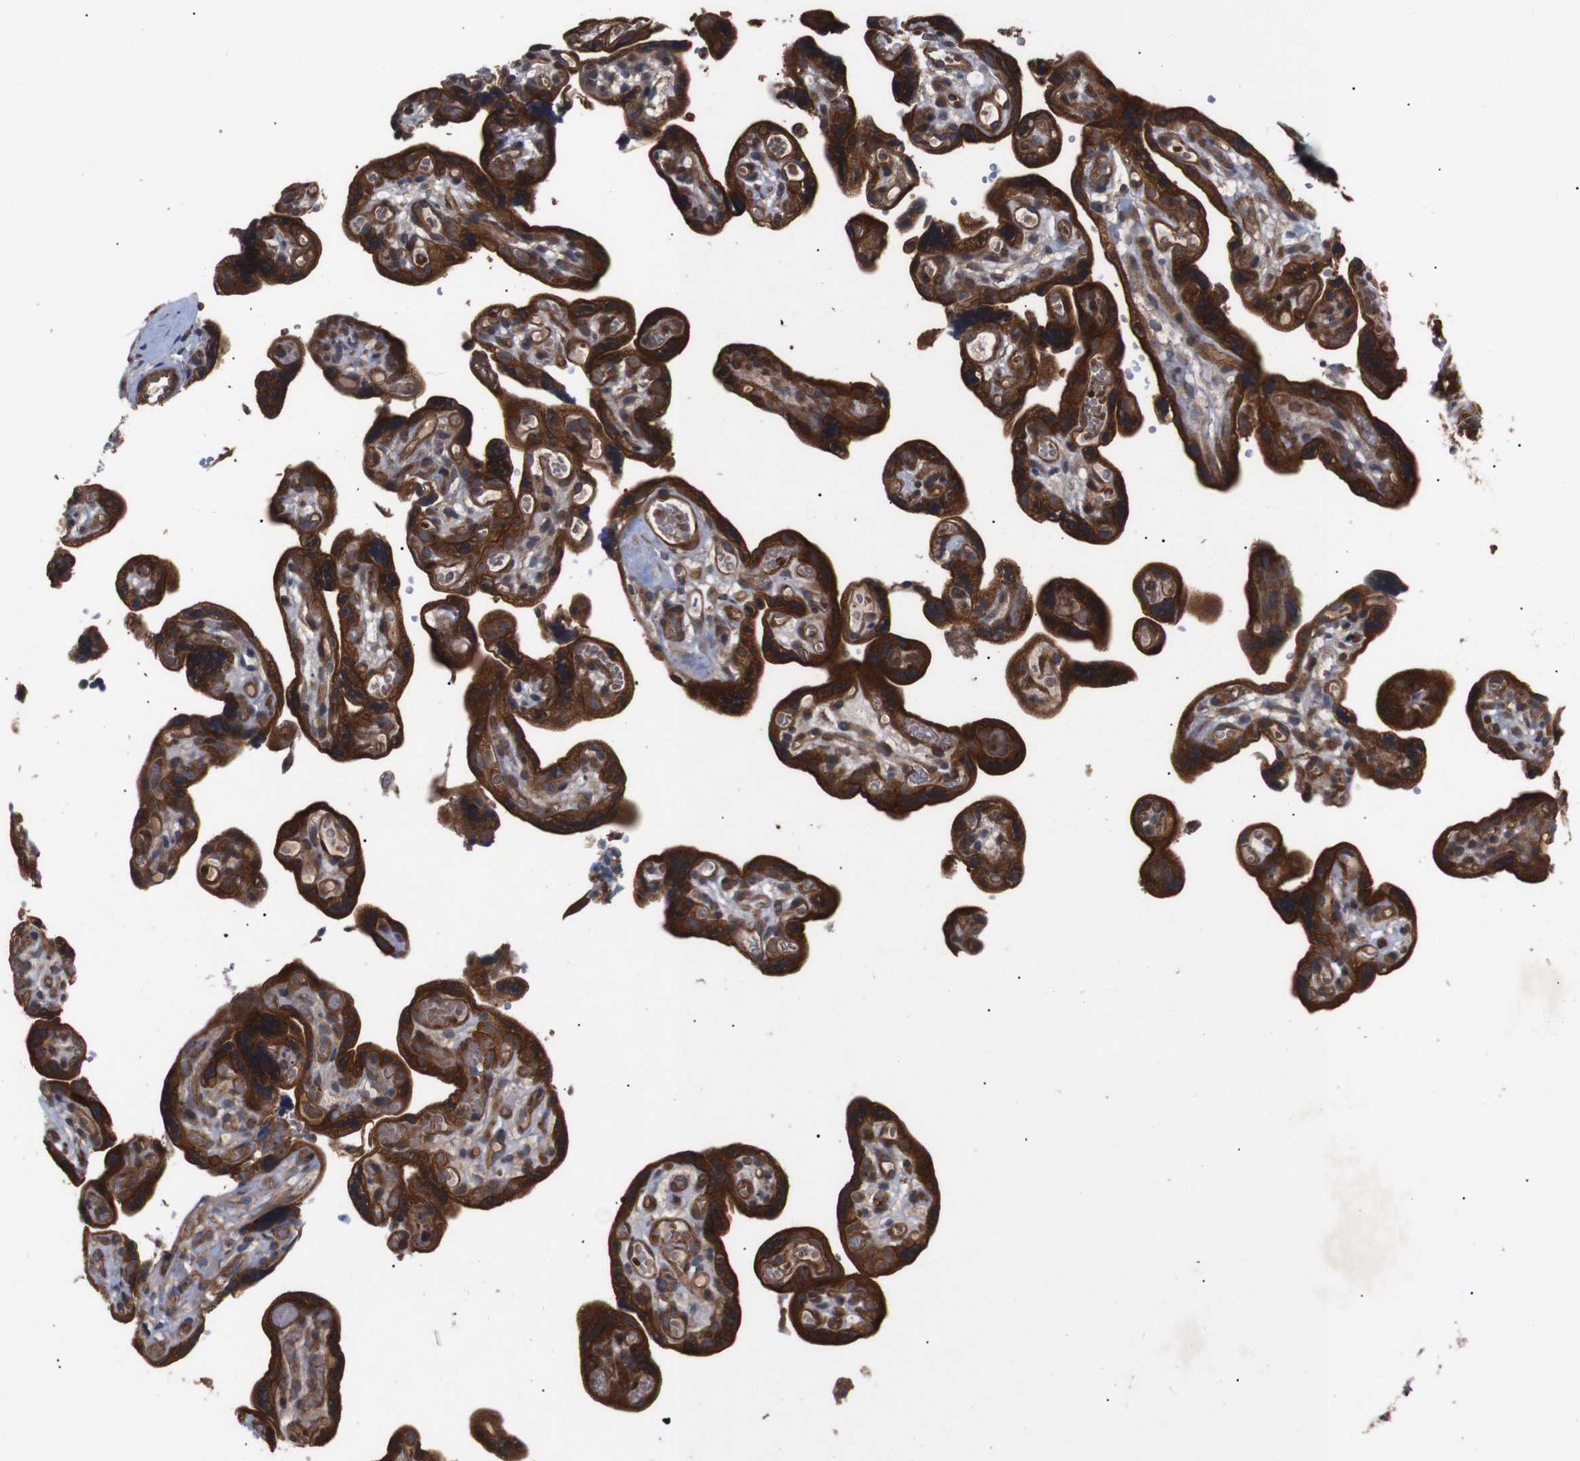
{"staining": {"intensity": "strong", "quantity": ">75%", "location": "cytoplasmic/membranous"}, "tissue": "placenta", "cell_type": "Decidual cells", "image_type": "normal", "snomed": [{"axis": "morphology", "description": "Normal tissue, NOS"}, {"axis": "topography", "description": "Placenta"}], "caption": "IHC micrograph of unremarkable placenta stained for a protein (brown), which reveals high levels of strong cytoplasmic/membranous positivity in approximately >75% of decidual cells.", "gene": "PAWR", "patient": {"sex": "female", "age": 30}}